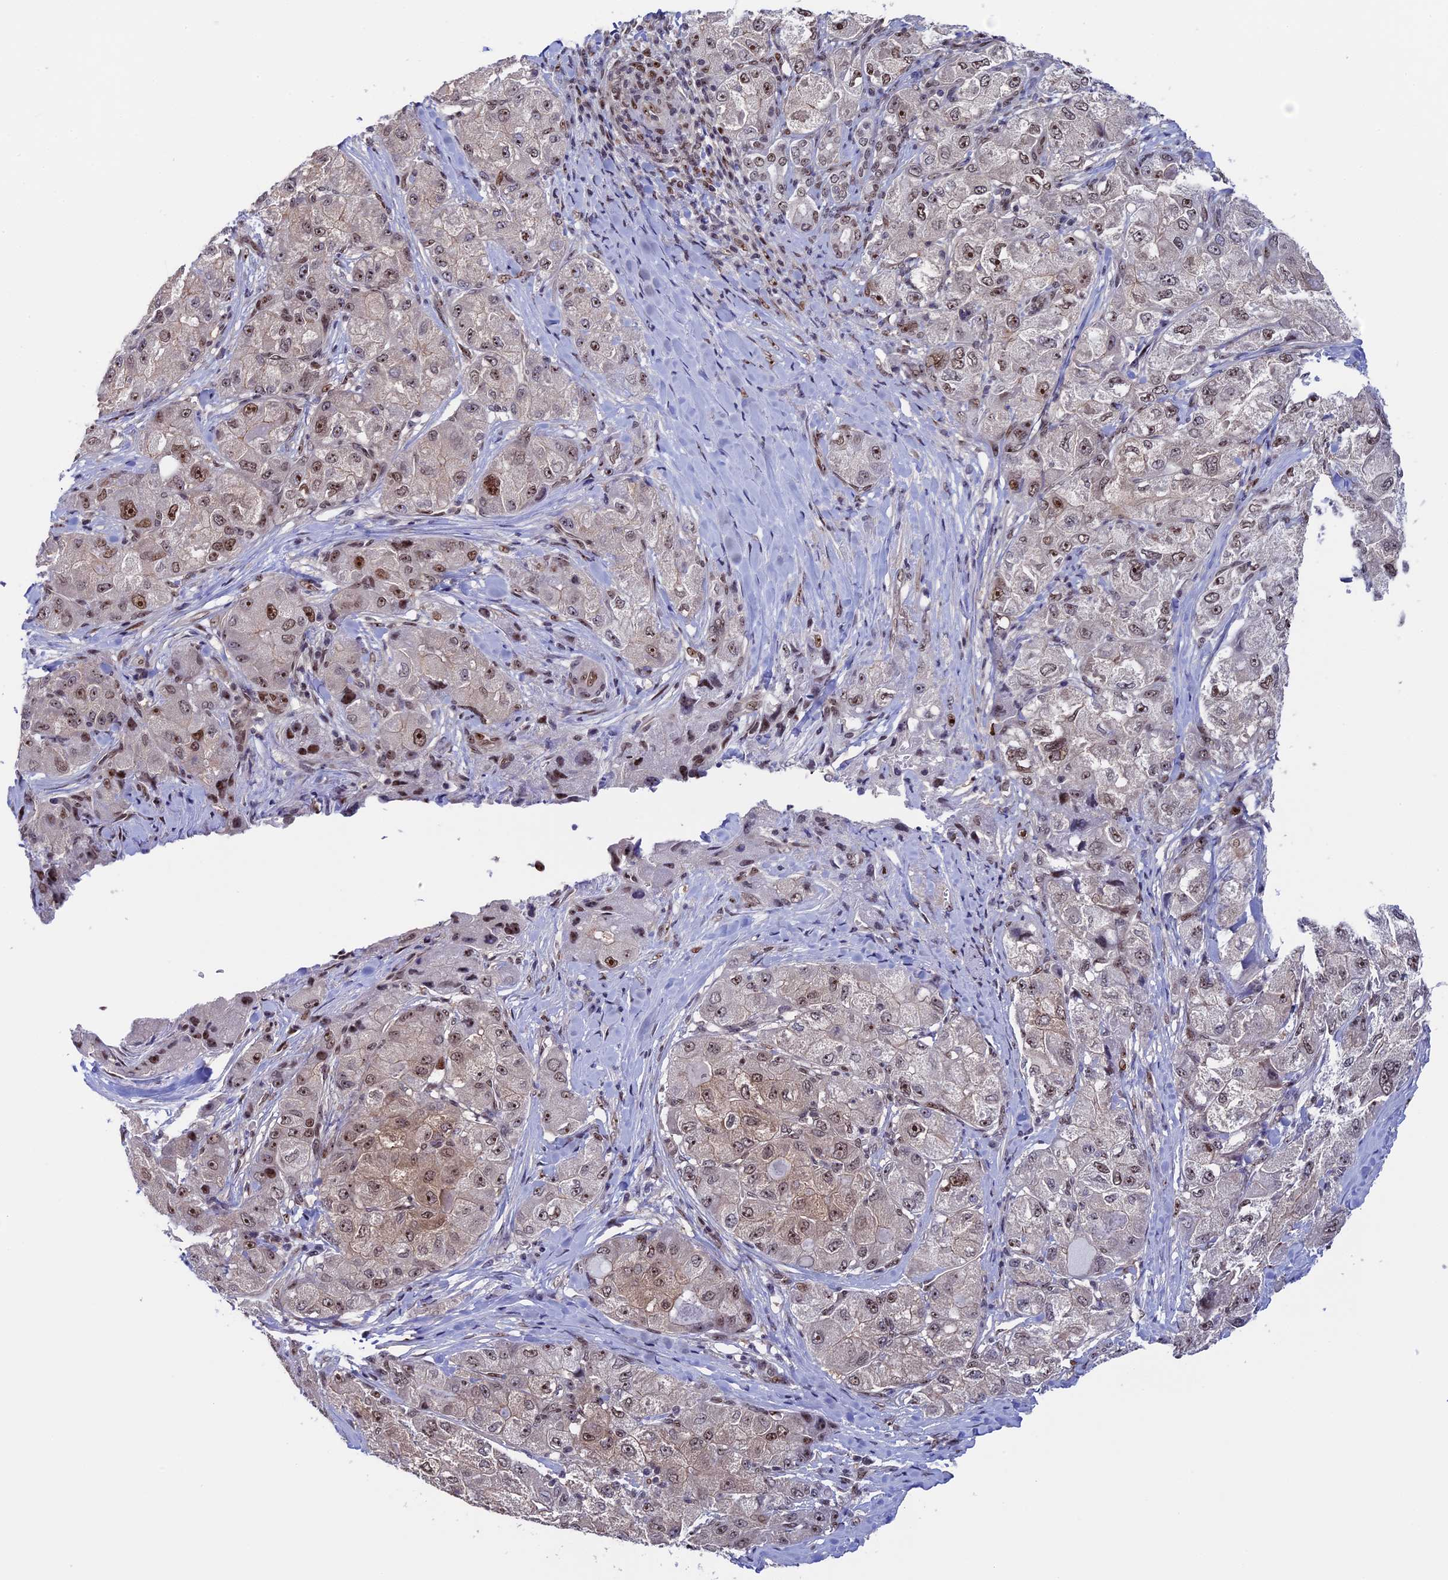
{"staining": {"intensity": "weak", "quantity": "25%-75%", "location": "nuclear"}, "tissue": "liver cancer", "cell_type": "Tumor cells", "image_type": "cancer", "snomed": [{"axis": "morphology", "description": "Carcinoma, Hepatocellular, NOS"}, {"axis": "topography", "description": "Liver"}], "caption": "Protein expression analysis of liver hepatocellular carcinoma reveals weak nuclear expression in about 25%-75% of tumor cells.", "gene": "CCDC86", "patient": {"sex": "male", "age": 80}}